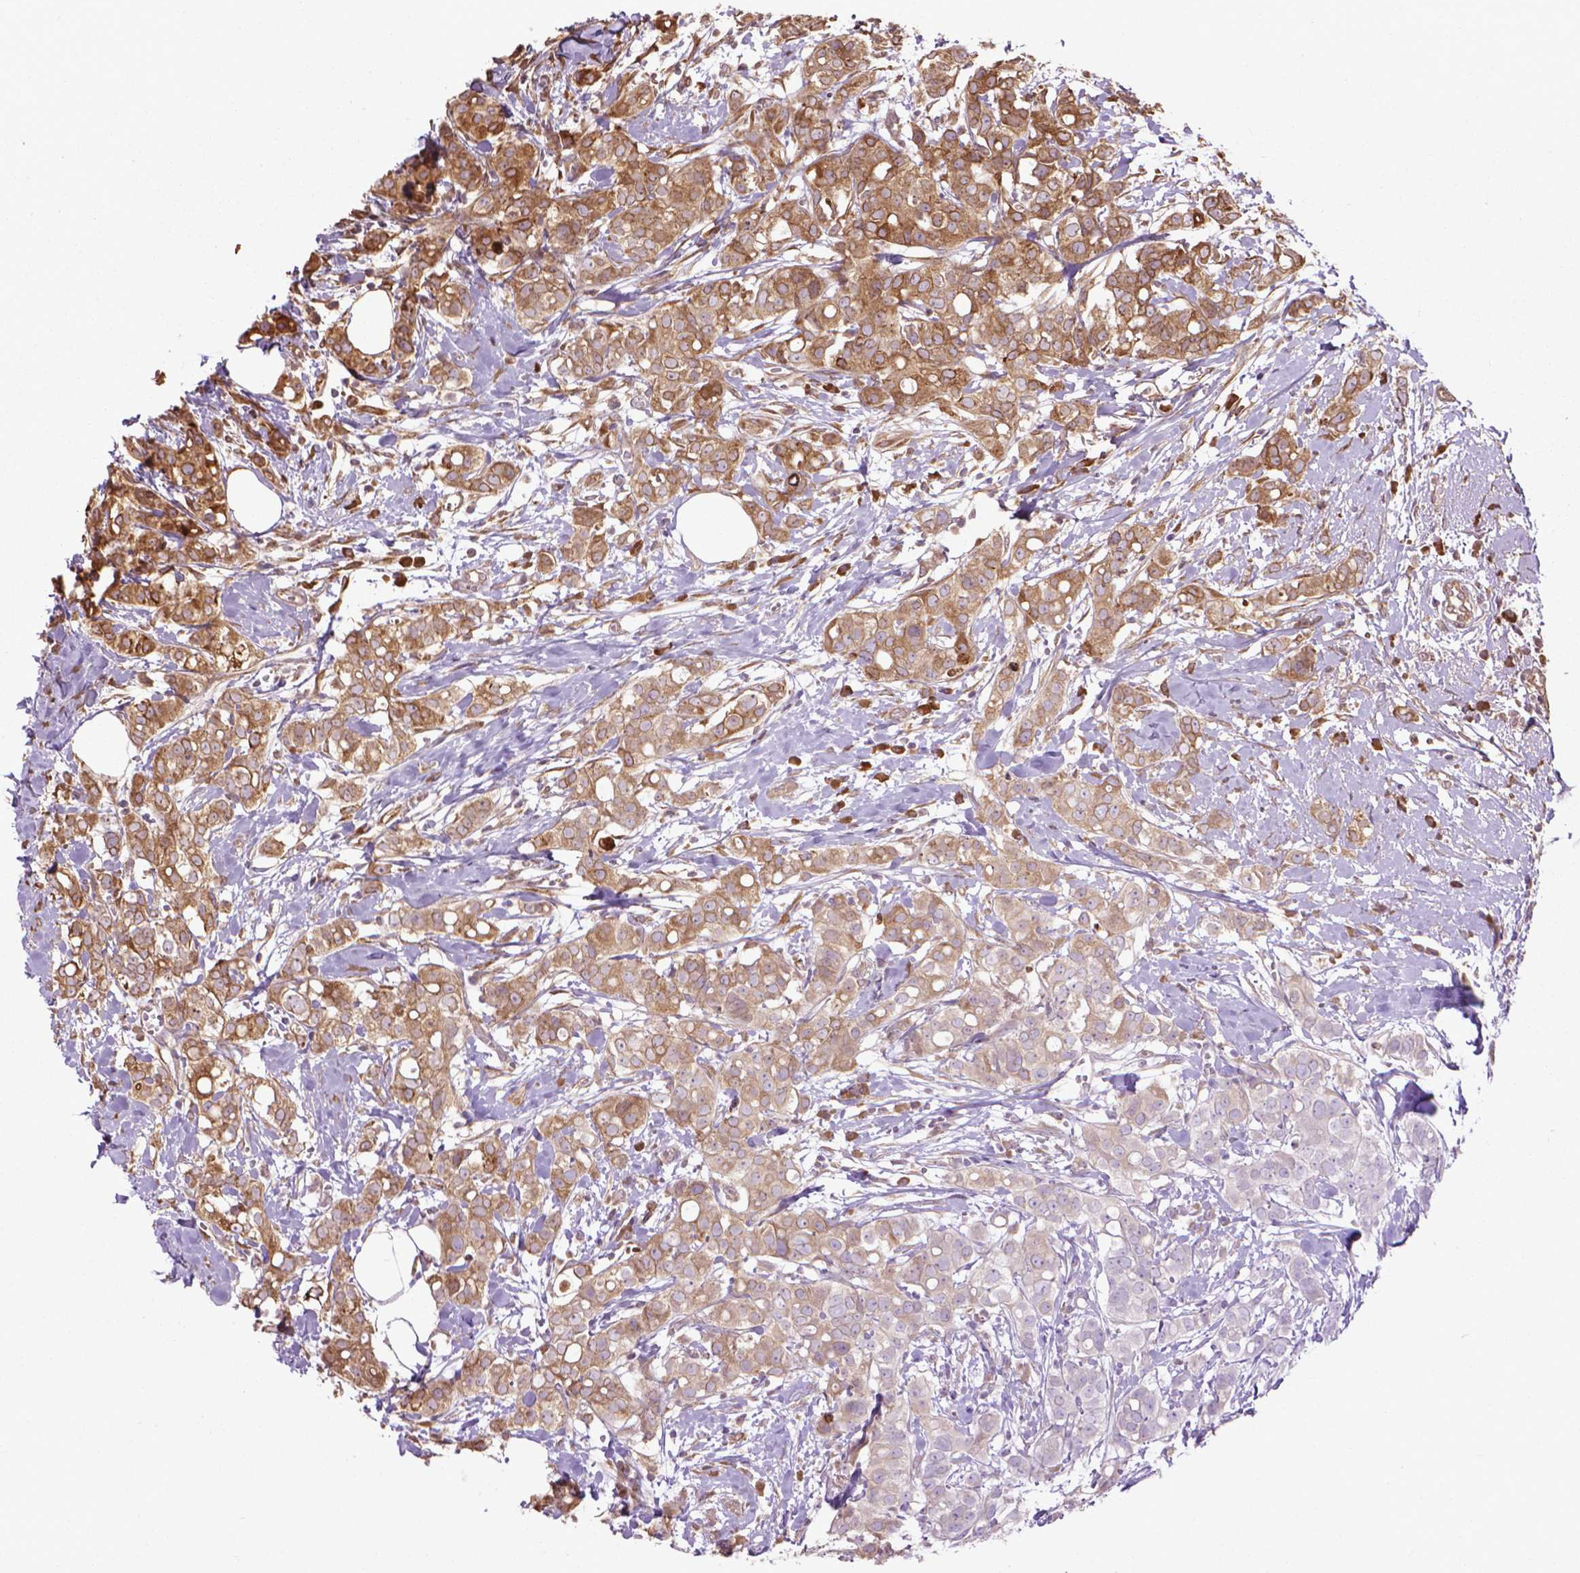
{"staining": {"intensity": "moderate", "quantity": ">75%", "location": "cytoplasmic/membranous"}, "tissue": "breast cancer", "cell_type": "Tumor cells", "image_type": "cancer", "snomed": [{"axis": "morphology", "description": "Duct carcinoma"}, {"axis": "topography", "description": "Breast"}], "caption": "IHC photomicrograph of breast intraductal carcinoma stained for a protein (brown), which displays medium levels of moderate cytoplasmic/membranous expression in about >75% of tumor cells.", "gene": "GAS1", "patient": {"sex": "female", "age": 40}}